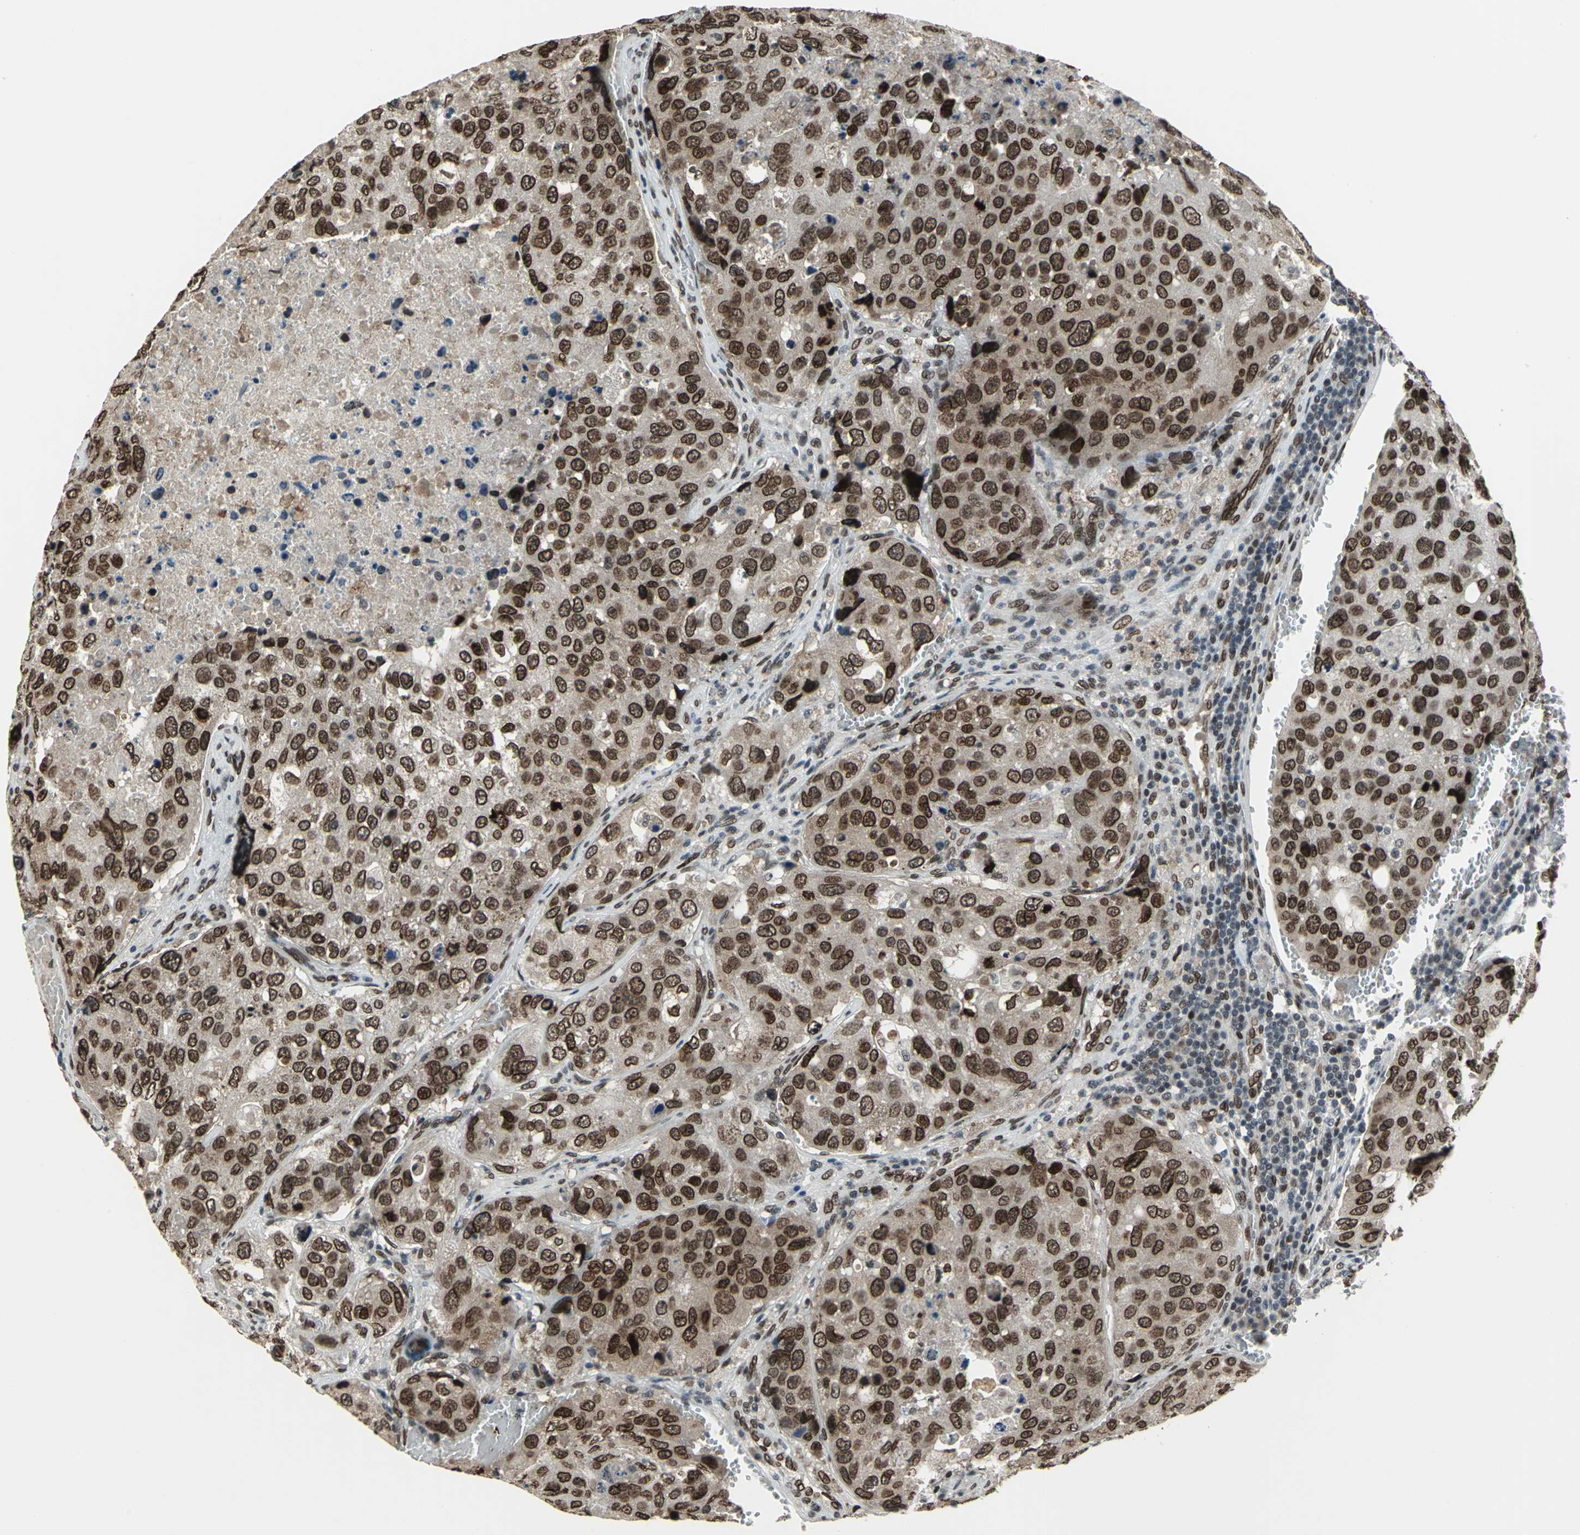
{"staining": {"intensity": "strong", "quantity": ">75%", "location": "cytoplasmic/membranous,nuclear"}, "tissue": "urothelial cancer", "cell_type": "Tumor cells", "image_type": "cancer", "snomed": [{"axis": "morphology", "description": "Urothelial carcinoma, High grade"}, {"axis": "topography", "description": "Lymph node"}, {"axis": "topography", "description": "Urinary bladder"}], "caption": "Approximately >75% of tumor cells in human high-grade urothelial carcinoma demonstrate strong cytoplasmic/membranous and nuclear protein expression as visualized by brown immunohistochemical staining.", "gene": "ISY1", "patient": {"sex": "male", "age": 51}}